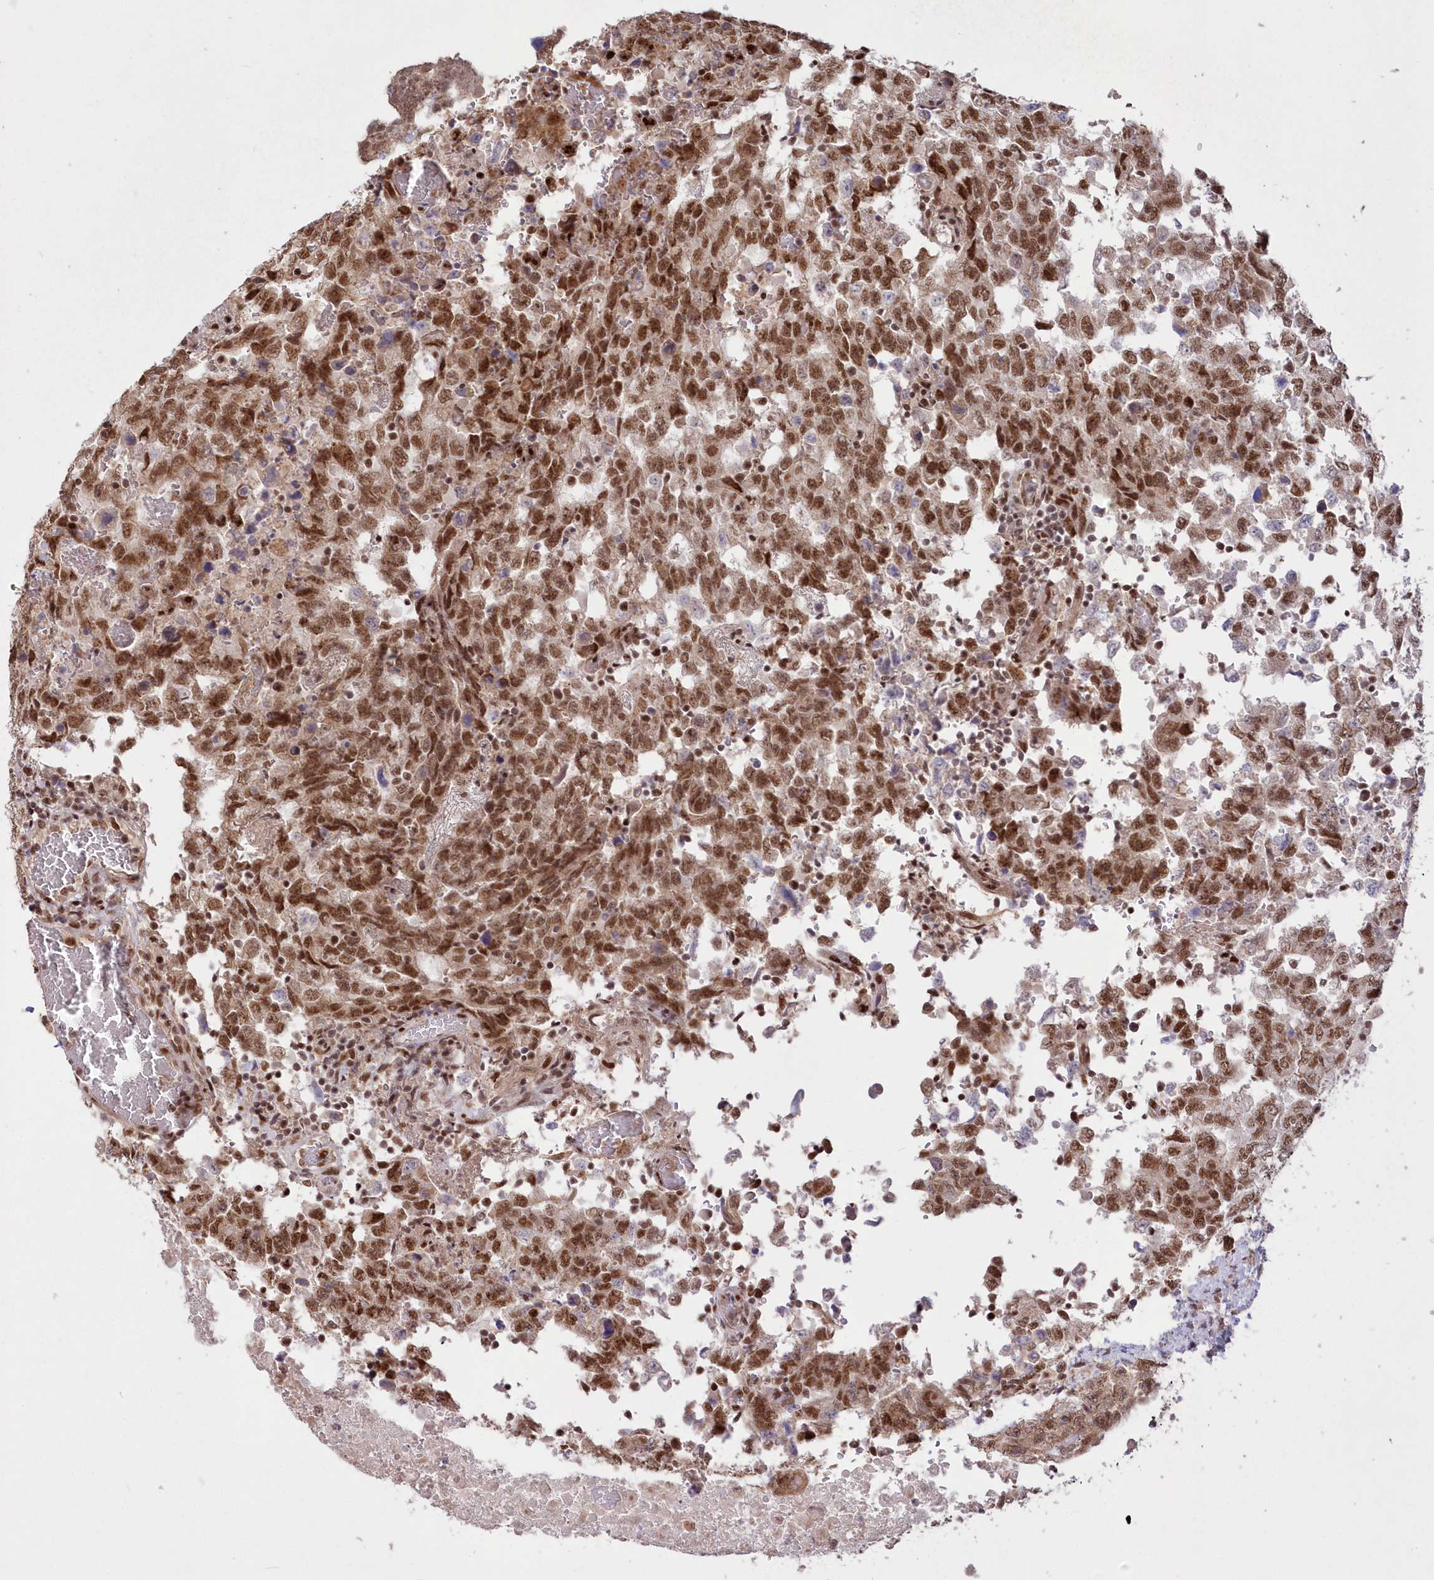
{"staining": {"intensity": "moderate", "quantity": ">75%", "location": "nuclear"}, "tissue": "testis cancer", "cell_type": "Tumor cells", "image_type": "cancer", "snomed": [{"axis": "morphology", "description": "Carcinoma, Embryonal, NOS"}, {"axis": "topography", "description": "Testis"}], "caption": "IHC of human testis embryonal carcinoma demonstrates medium levels of moderate nuclear positivity in approximately >75% of tumor cells.", "gene": "WBP1L", "patient": {"sex": "male", "age": 26}}